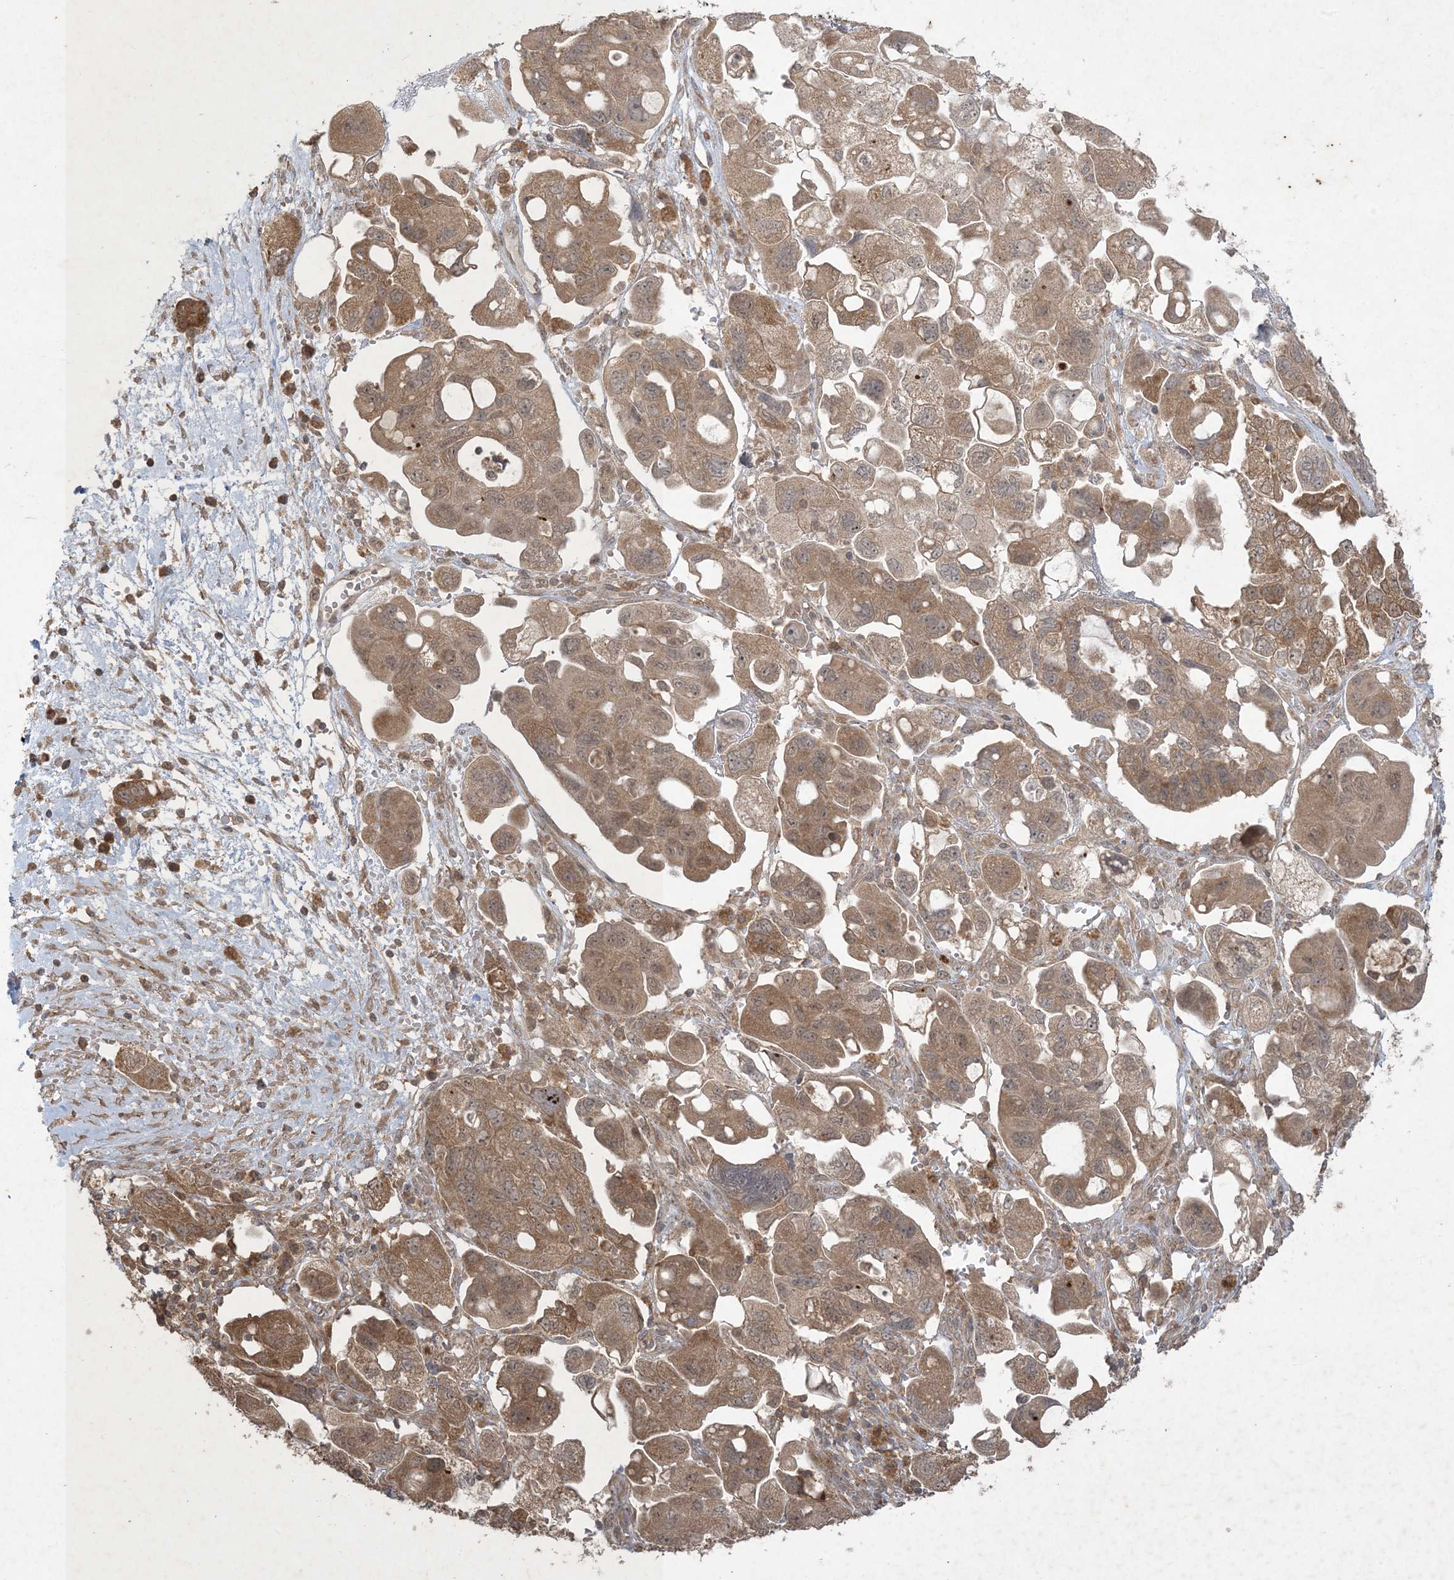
{"staining": {"intensity": "moderate", "quantity": ">75%", "location": "cytoplasmic/membranous,nuclear"}, "tissue": "ovarian cancer", "cell_type": "Tumor cells", "image_type": "cancer", "snomed": [{"axis": "morphology", "description": "Carcinoma, NOS"}, {"axis": "morphology", "description": "Cystadenocarcinoma, serous, NOS"}, {"axis": "topography", "description": "Ovary"}], "caption": "IHC micrograph of neoplastic tissue: serous cystadenocarcinoma (ovarian) stained using IHC exhibits medium levels of moderate protein expression localized specifically in the cytoplasmic/membranous and nuclear of tumor cells, appearing as a cytoplasmic/membranous and nuclear brown color.", "gene": "NRBP2", "patient": {"sex": "female", "age": 69}}